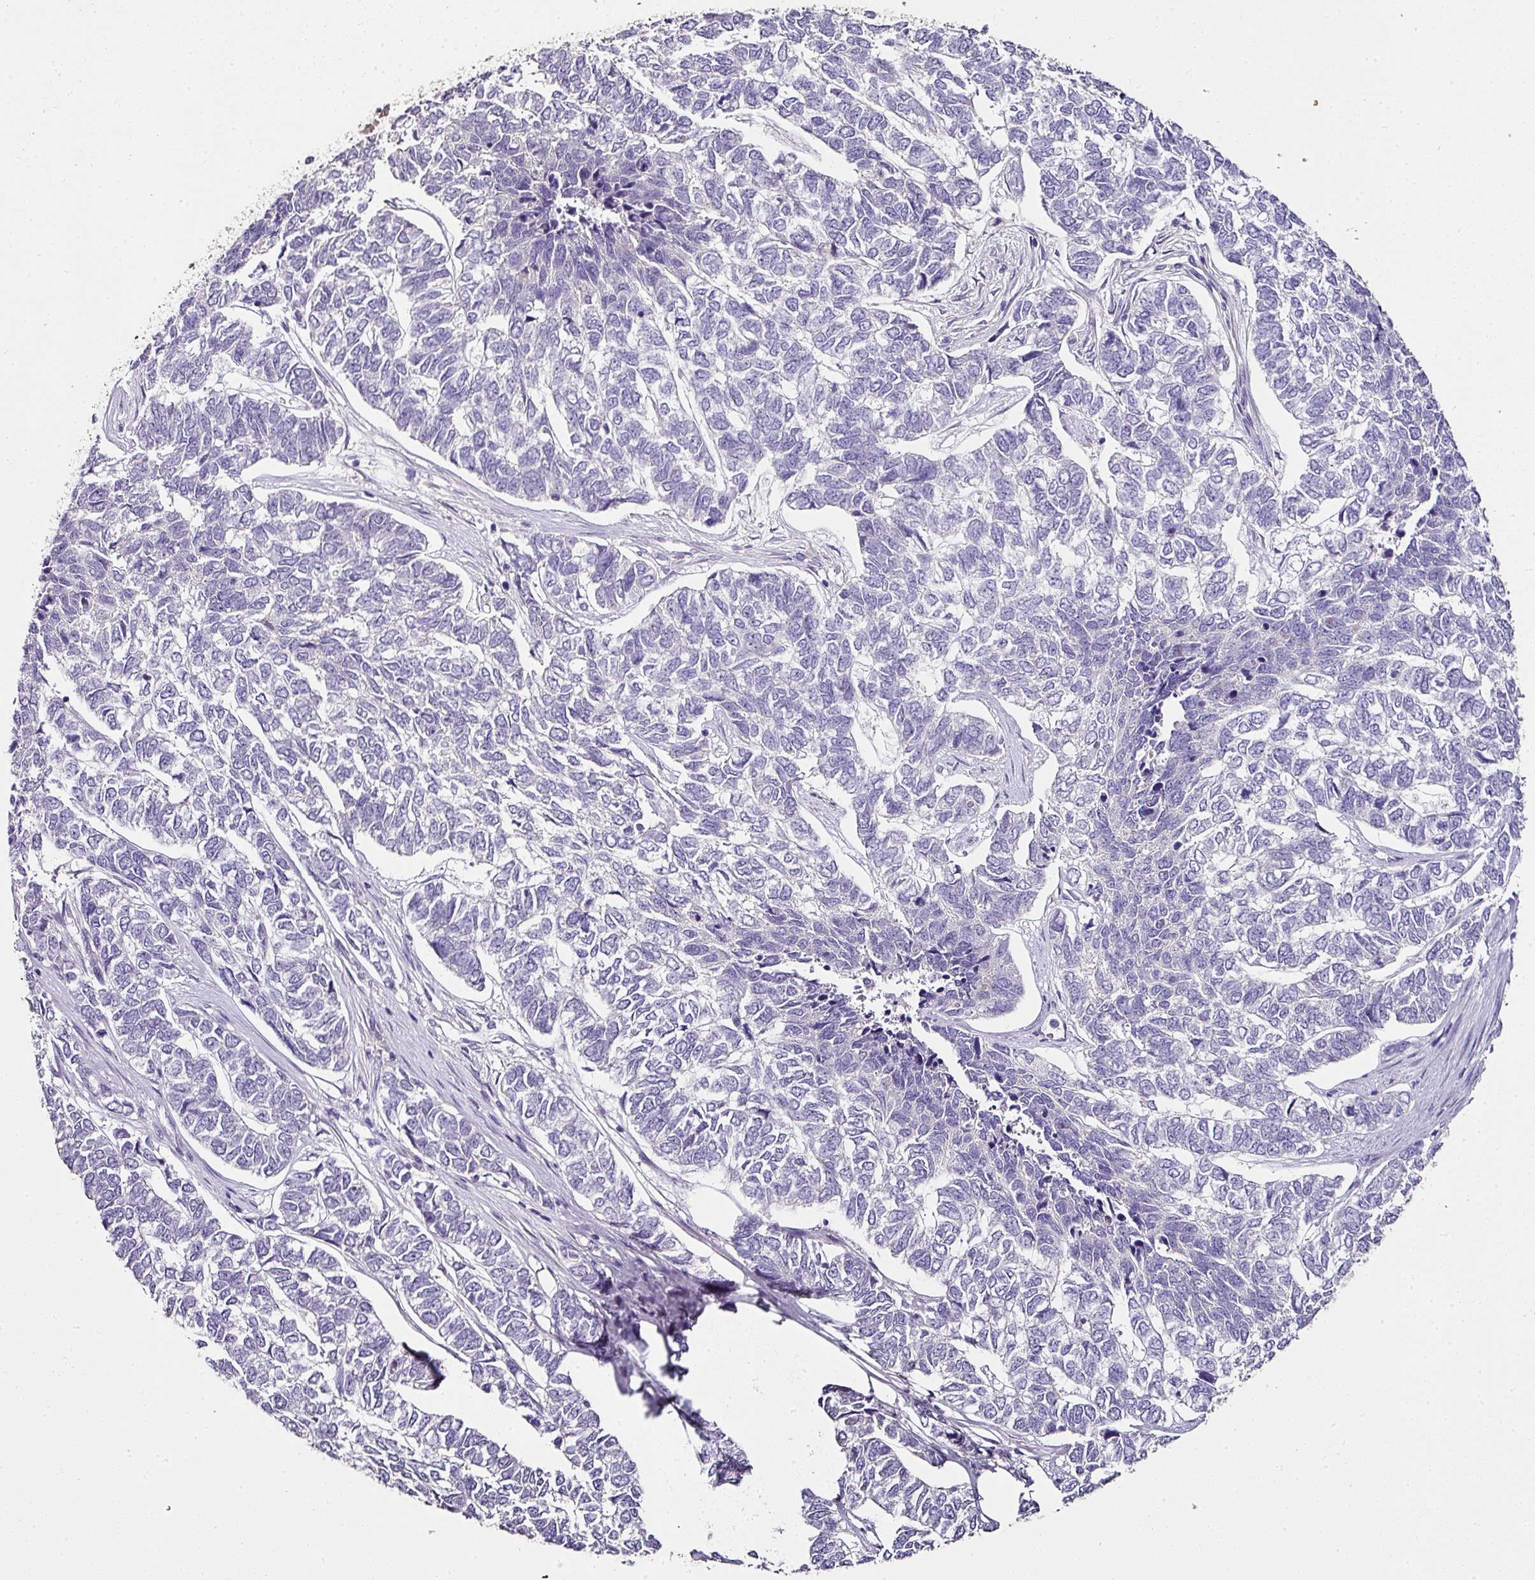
{"staining": {"intensity": "negative", "quantity": "none", "location": "none"}, "tissue": "skin cancer", "cell_type": "Tumor cells", "image_type": "cancer", "snomed": [{"axis": "morphology", "description": "Basal cell carcinoma"}, {"axis": "topography", "description": "Skin"}], "caption": "Skin basal cell carcinoma was stained to show a protein in brown. There is no significant staining in tumor cells. (Stains: DAB immunohistochemistry (IHC) with hematoxylin counter stain, Microscopy: brightfield microscopy at high magnification).", "gene": "SKIC2", "patient": {"sex": "female", "age": 65}}